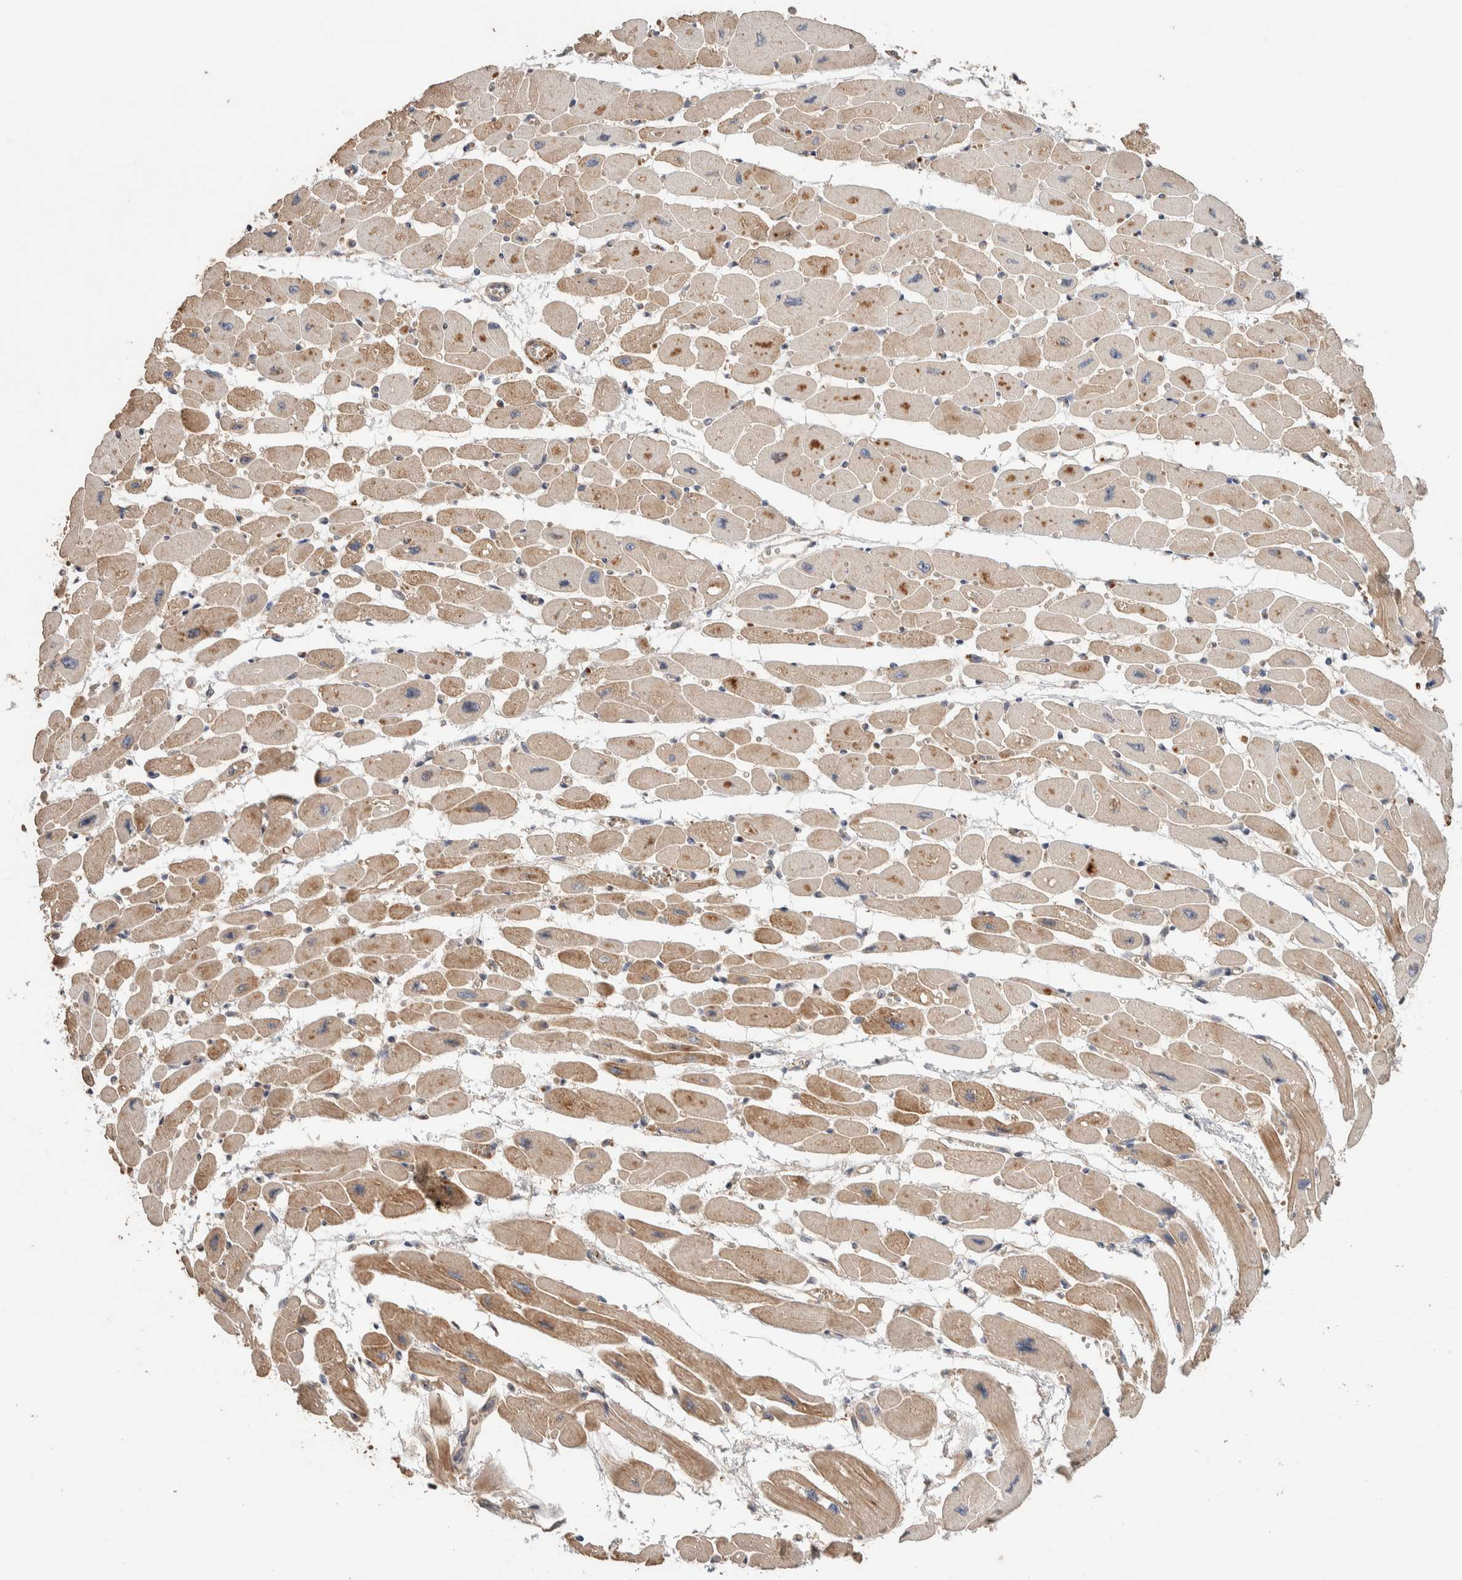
{"staining": {"intensity": "weak", "quantity": ">75%", "location": "cytoplasmic/membranous"}, "tissue": "heart muscle", "cell_type": "Cardiomyocytes", "image_type": "normal", "snomed": [{"axis": "morphology", "description": "Normal tissue, NOS"}, {"axis": "topography", "description": "Heart"}], "caption": "A histopathology image of human heart muscle stained for a protein displays weak cytoplasmic/membranous brown staining in cardiomyocytes.", "gene": "WDR91", "patient": {"sex": "female", "age": 54}}